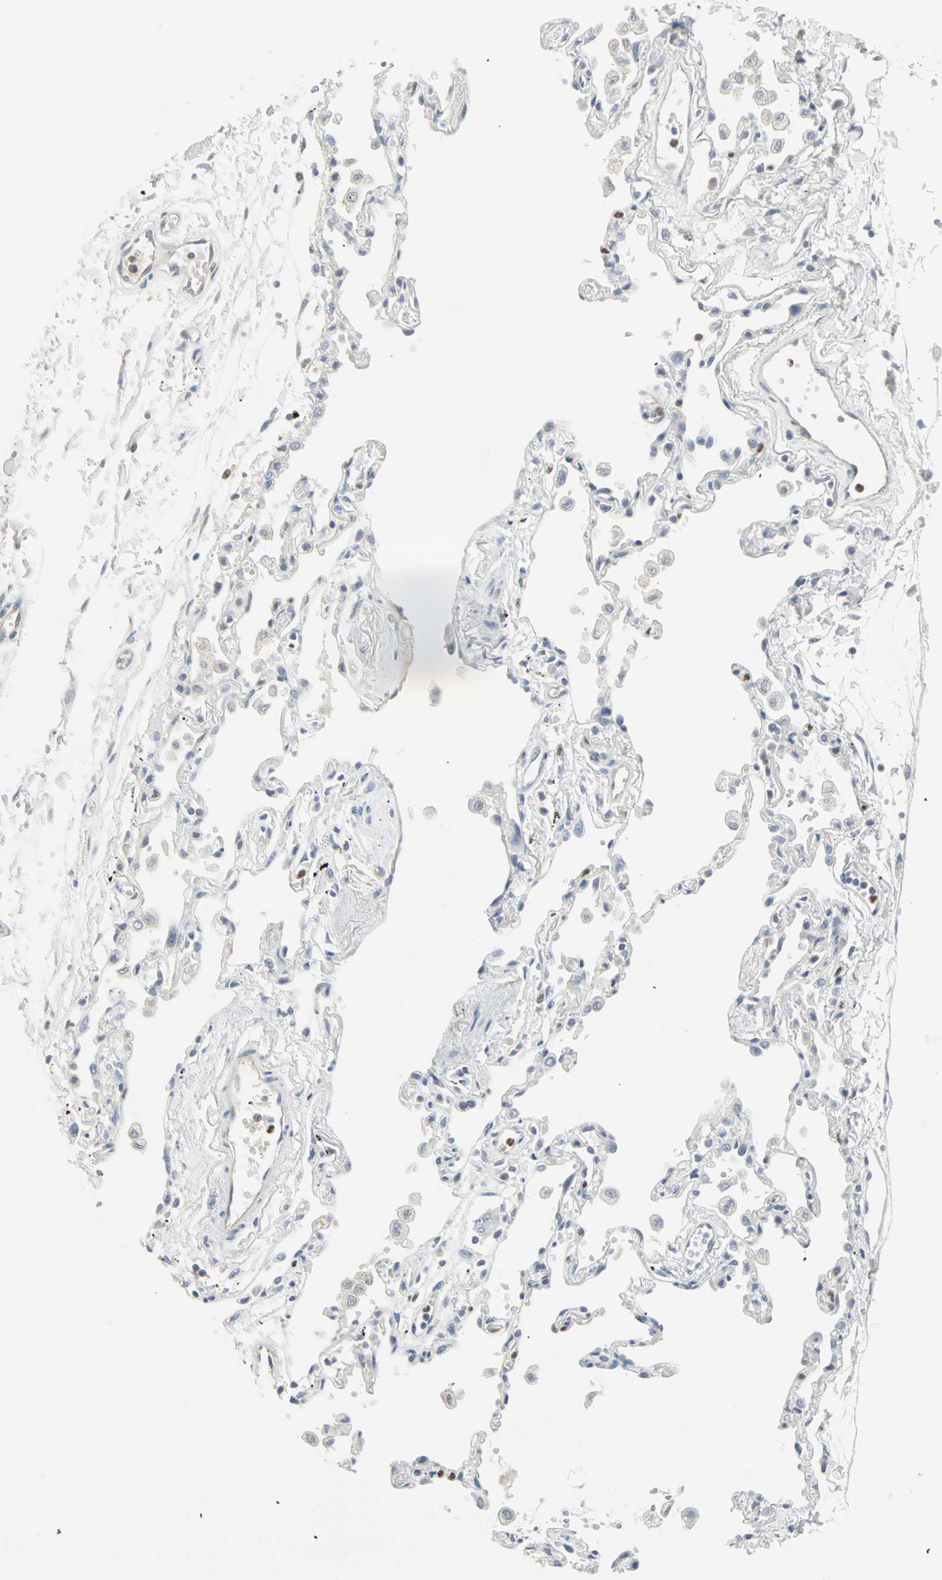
{"staining": {"intensity": "negative", "quantity": "none", "location": "none"}, "tissue": "adipose tissue", "cell_type": "Adipocytes", "image_type": "normal", "snomed": [{"axis": "morphology", "description": "Normal tissue, NOS"}, {"axis": "morphology", "description": "Adenocarcinoma, NOS"}, {"axis": "topography", "description": "Cartilage tissue"}, {"axis": "topography", "description": "Bronchus"}, {"axis": "topography", "description": "Lung"}], "caption": "Immunohistochemistry (IHC) of benign human adipose tissue reveals no staining in adipocytes.", "gene": "MLLT10", "patient": {"sex": "female", "age": 67}}